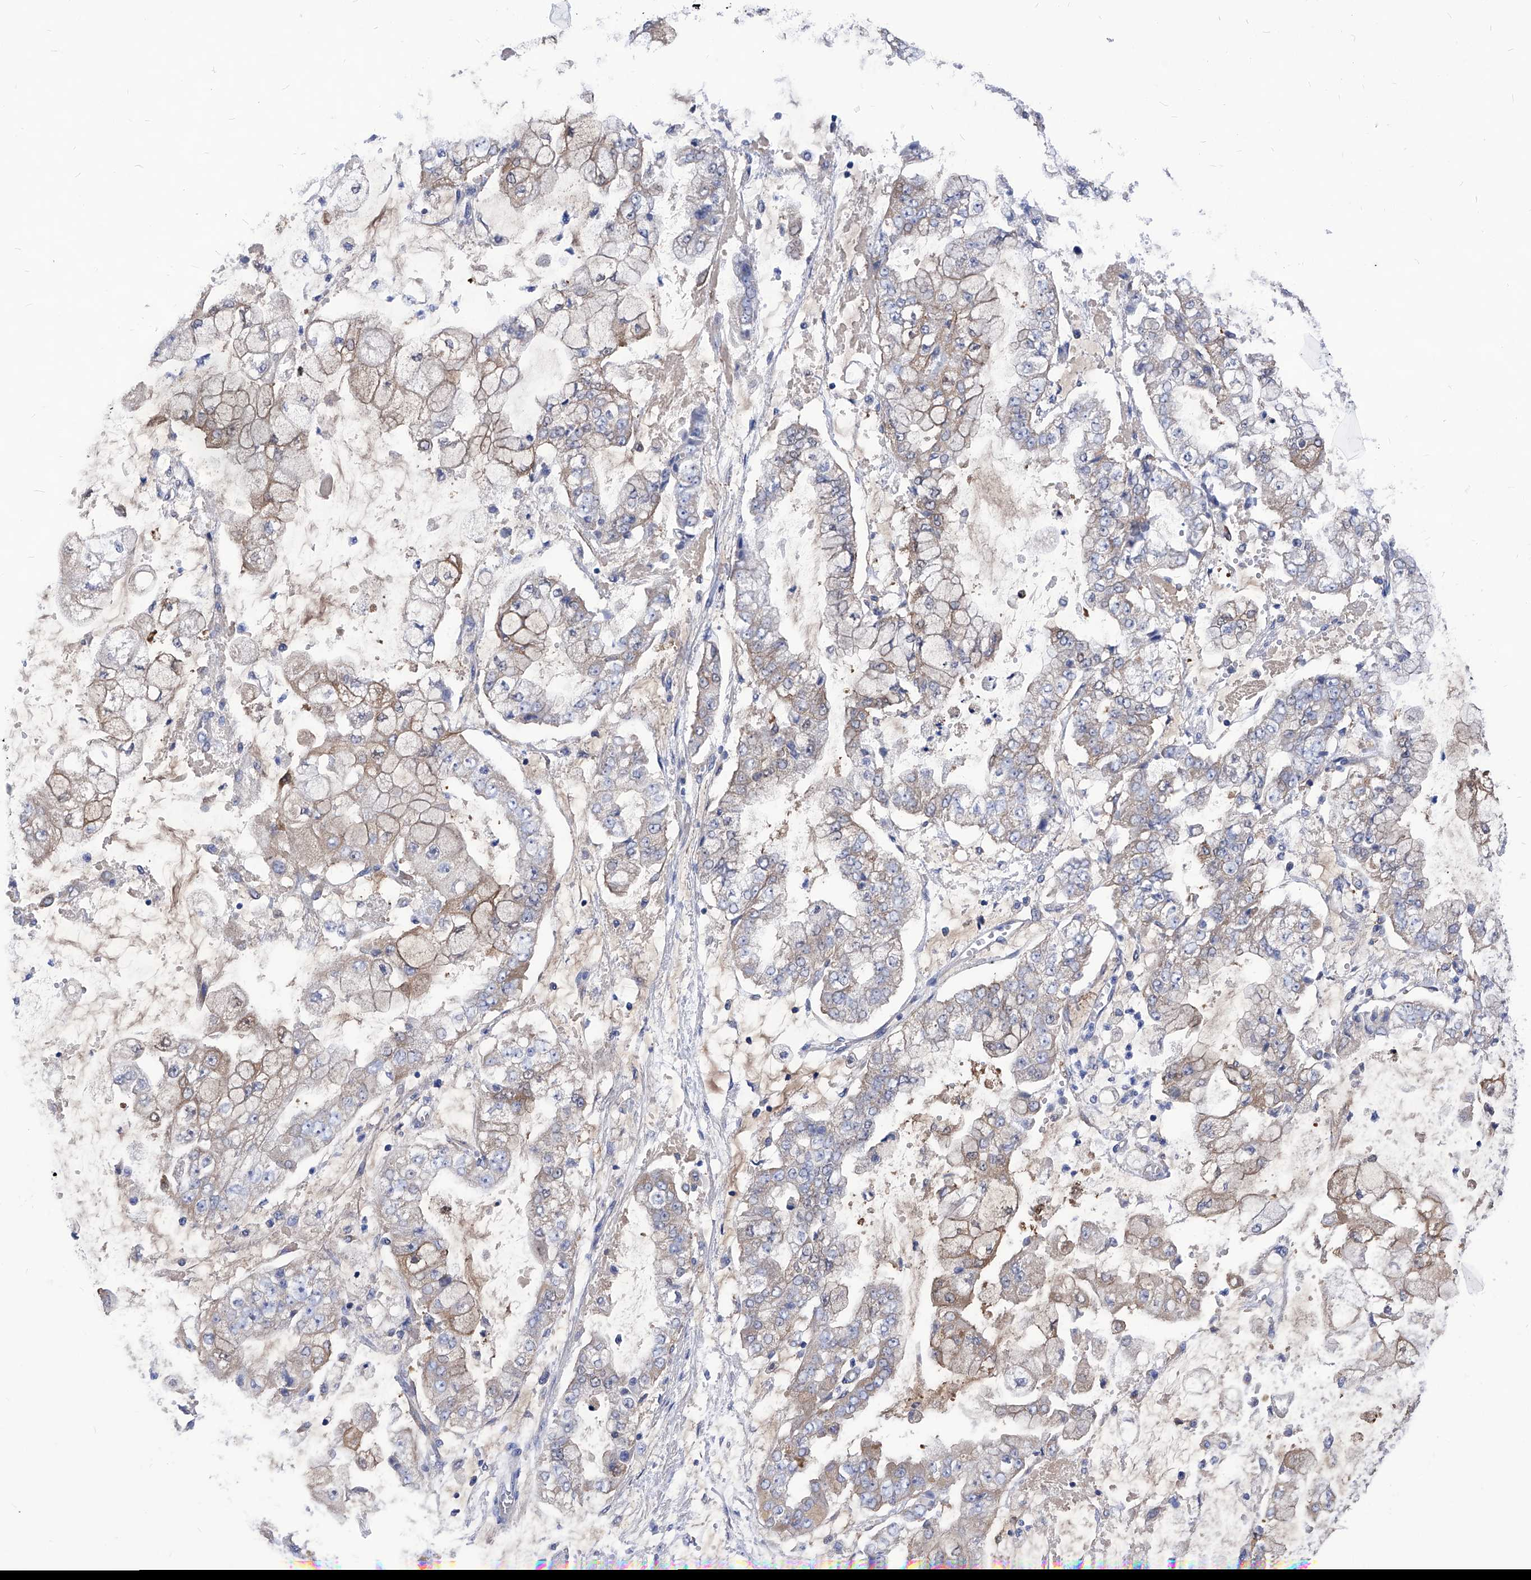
{"staining": {"intensity": "moderate", "quantity": "<25%", "location": "cytoplasmic/membranous"}, "tissue": "stomach cancer", "cell_type": "Tumor cells", "image_type": "cancer", "snomed": [{"axis": "morphology", "description": "Adenocarcinoma, NOS"}, {"axis": "topography", "description": "Stomach"}], "caption": "The micrograph exhibits staining of stomach adenocarcinoma, revealing moderate cytoplasmic/membranous protein positivity (brown color) within tumor cells. Immunohistochemistry stains the protein in brown and the nuclei are stained blue.", "gene": "XPNPEP1", "patient": {"sex": "male", "age": 76}}